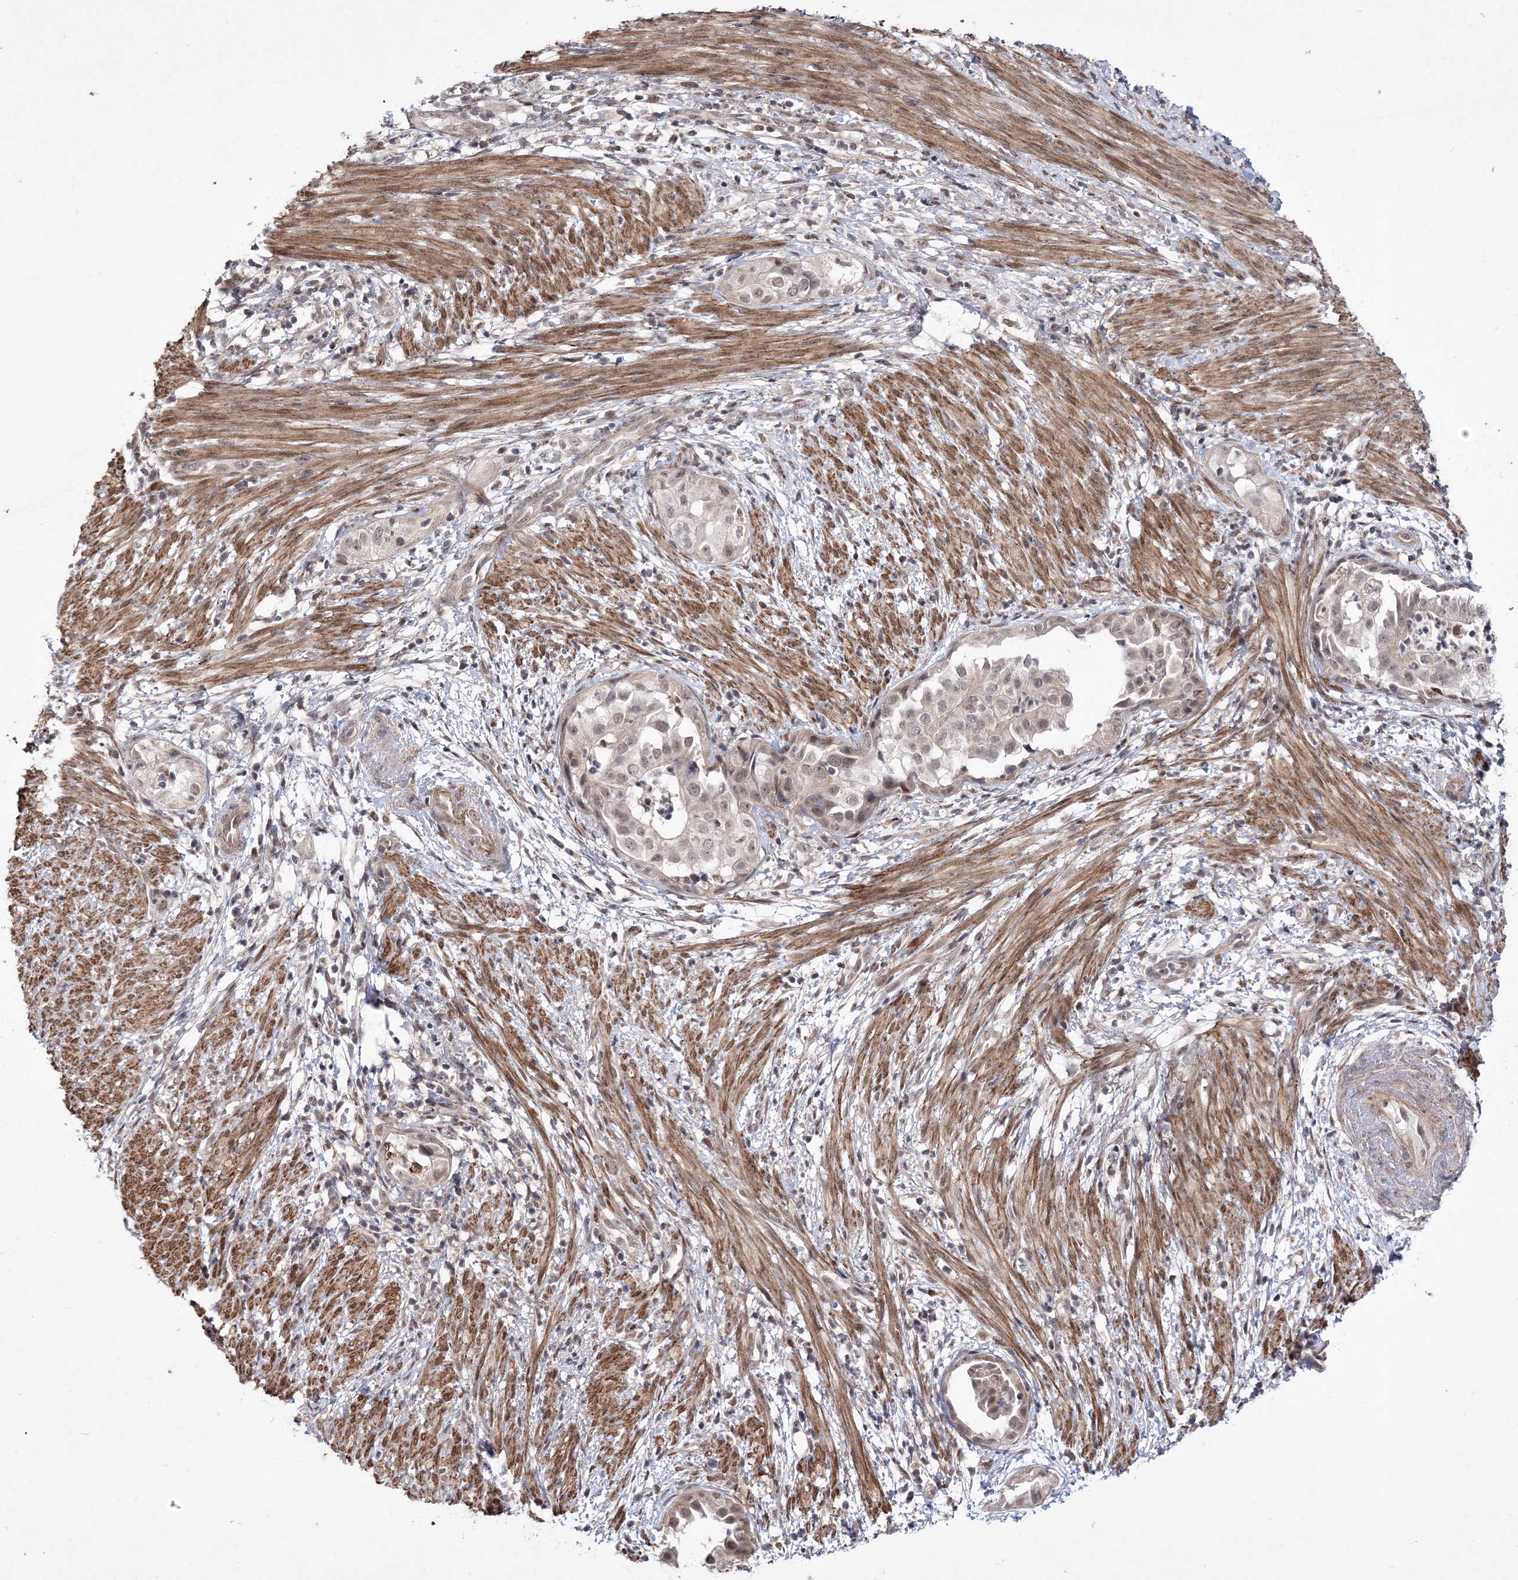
{"staining": {"intensity": "weak", "quantity": ">75%", "location": "nuclear"}, "tissue": "endometrial cancer", "cell_type": "Tumor cells", "image_type": "cancer", "snomed": [{"axis": "morphology", "description": "Adenocarcinoma, NOS"}, {"axis": "topography", "description": "Endometrium"}], "caption": "DAB (3,3'-diaminobenzidine) immunohistochemical staining of adenocarcinoma (endometrial) reveals weak nuclear protein positivity in about >75% of tumor cells. (DAB (3,3'-diaminobenzidine) IHC with brightfield microscopy, high magnification).", "gene": "BOD1L1", "patient": {"sex": "female", "age": 85}}